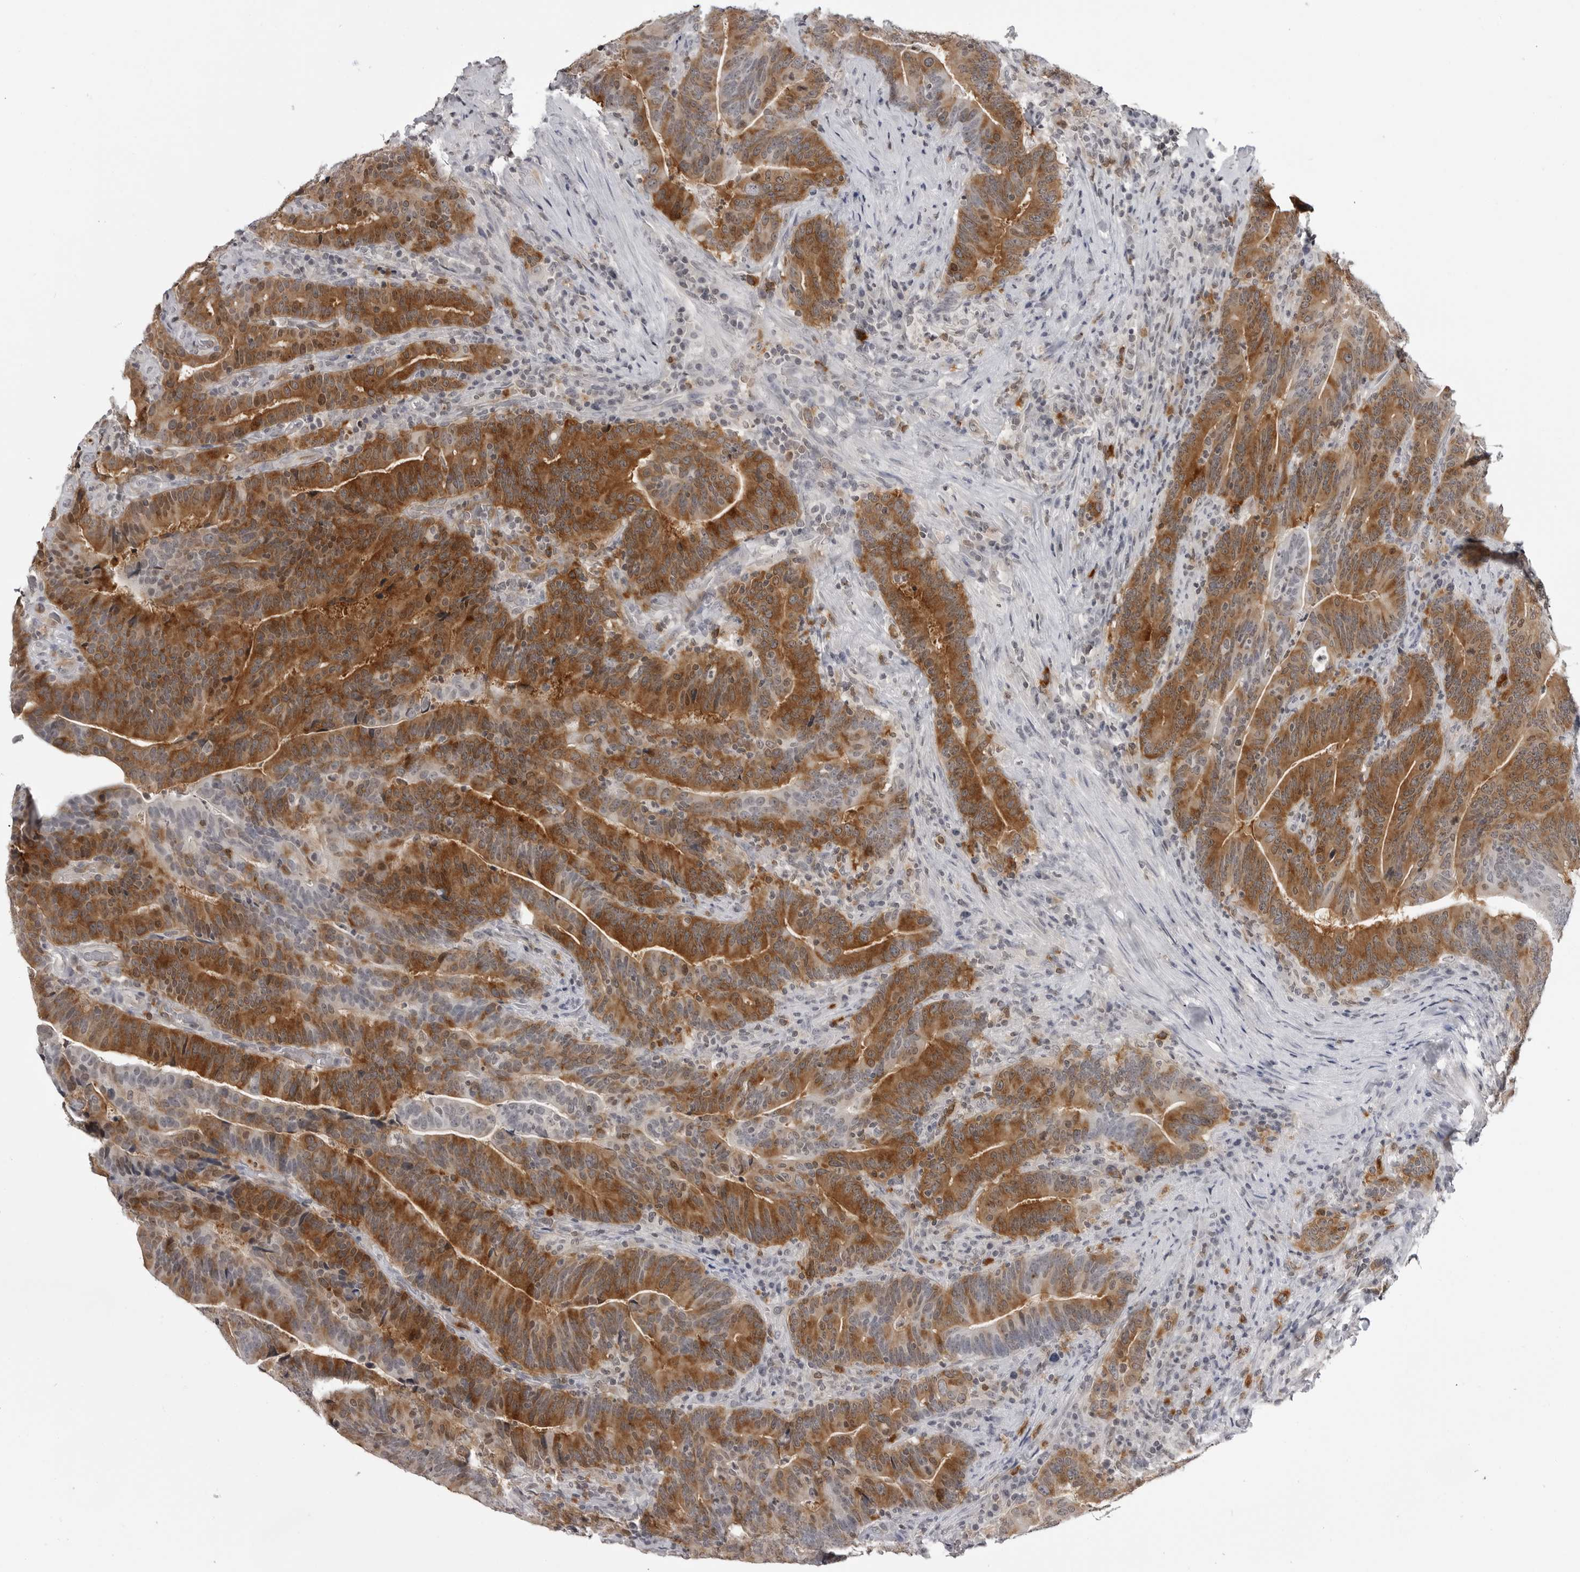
{"staining": {"intensity": "strong", "quantity": ">75%", "location": "cytoplasmic/membranous"}, "tissue": "colorectal cancer", "cell_type": "Tumor cells", "image_type": "cancer", "snomed": [{"axis": "morphology", "description": "Adenocarcinoma, NOS"}, {"axis": "topography", "description": "Colon"}], "caption": "This is a photomicrograph of immunohistochemistry (IHC) staining of colorectal adenocarcinoma, which shows strong expression in the cytoplasmic/membranous of tumor cells.", "gene": "RRM1", "patient": {"sex": "female", "age": 66}}